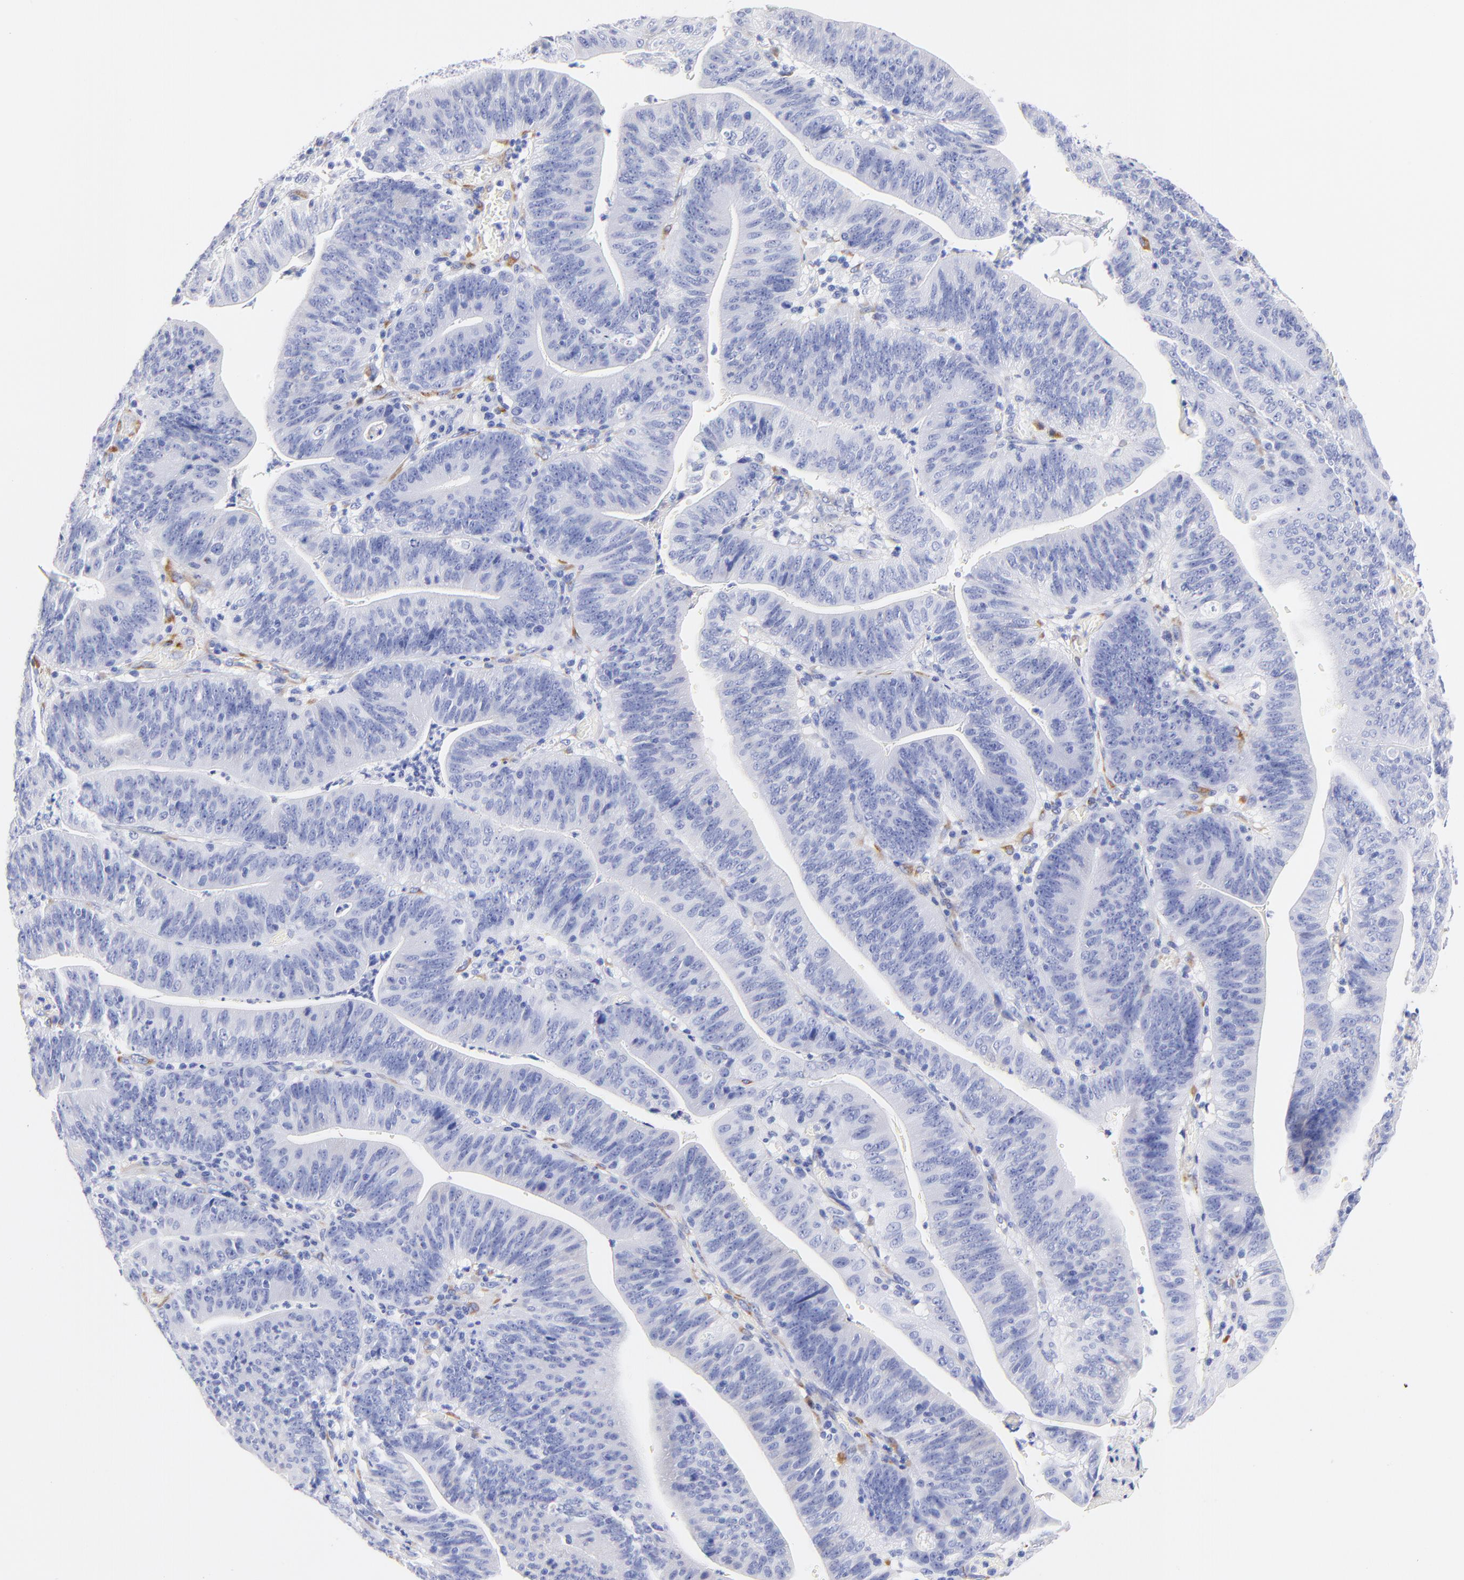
{"staining": {"intensity": "negative", "quantity": "none", "location": "none"}, "tissue": "stomach cancer", "cell_type": "Tumor cells", "image_type": "cancer", "snomed": [{"axis": "morphology", "description": "Adenocarcinoma, NOS"}, {"axis": "topography", "description": "Stomach, lower"}], "caption": "High power microscopy photomicrograph of an IHC image of stomach cancer (adenocarcinoma), revealing no significant staining in tumor cells.", "gene": "C1QTNF6", "patient": {"sex": "female", "age": 86}}